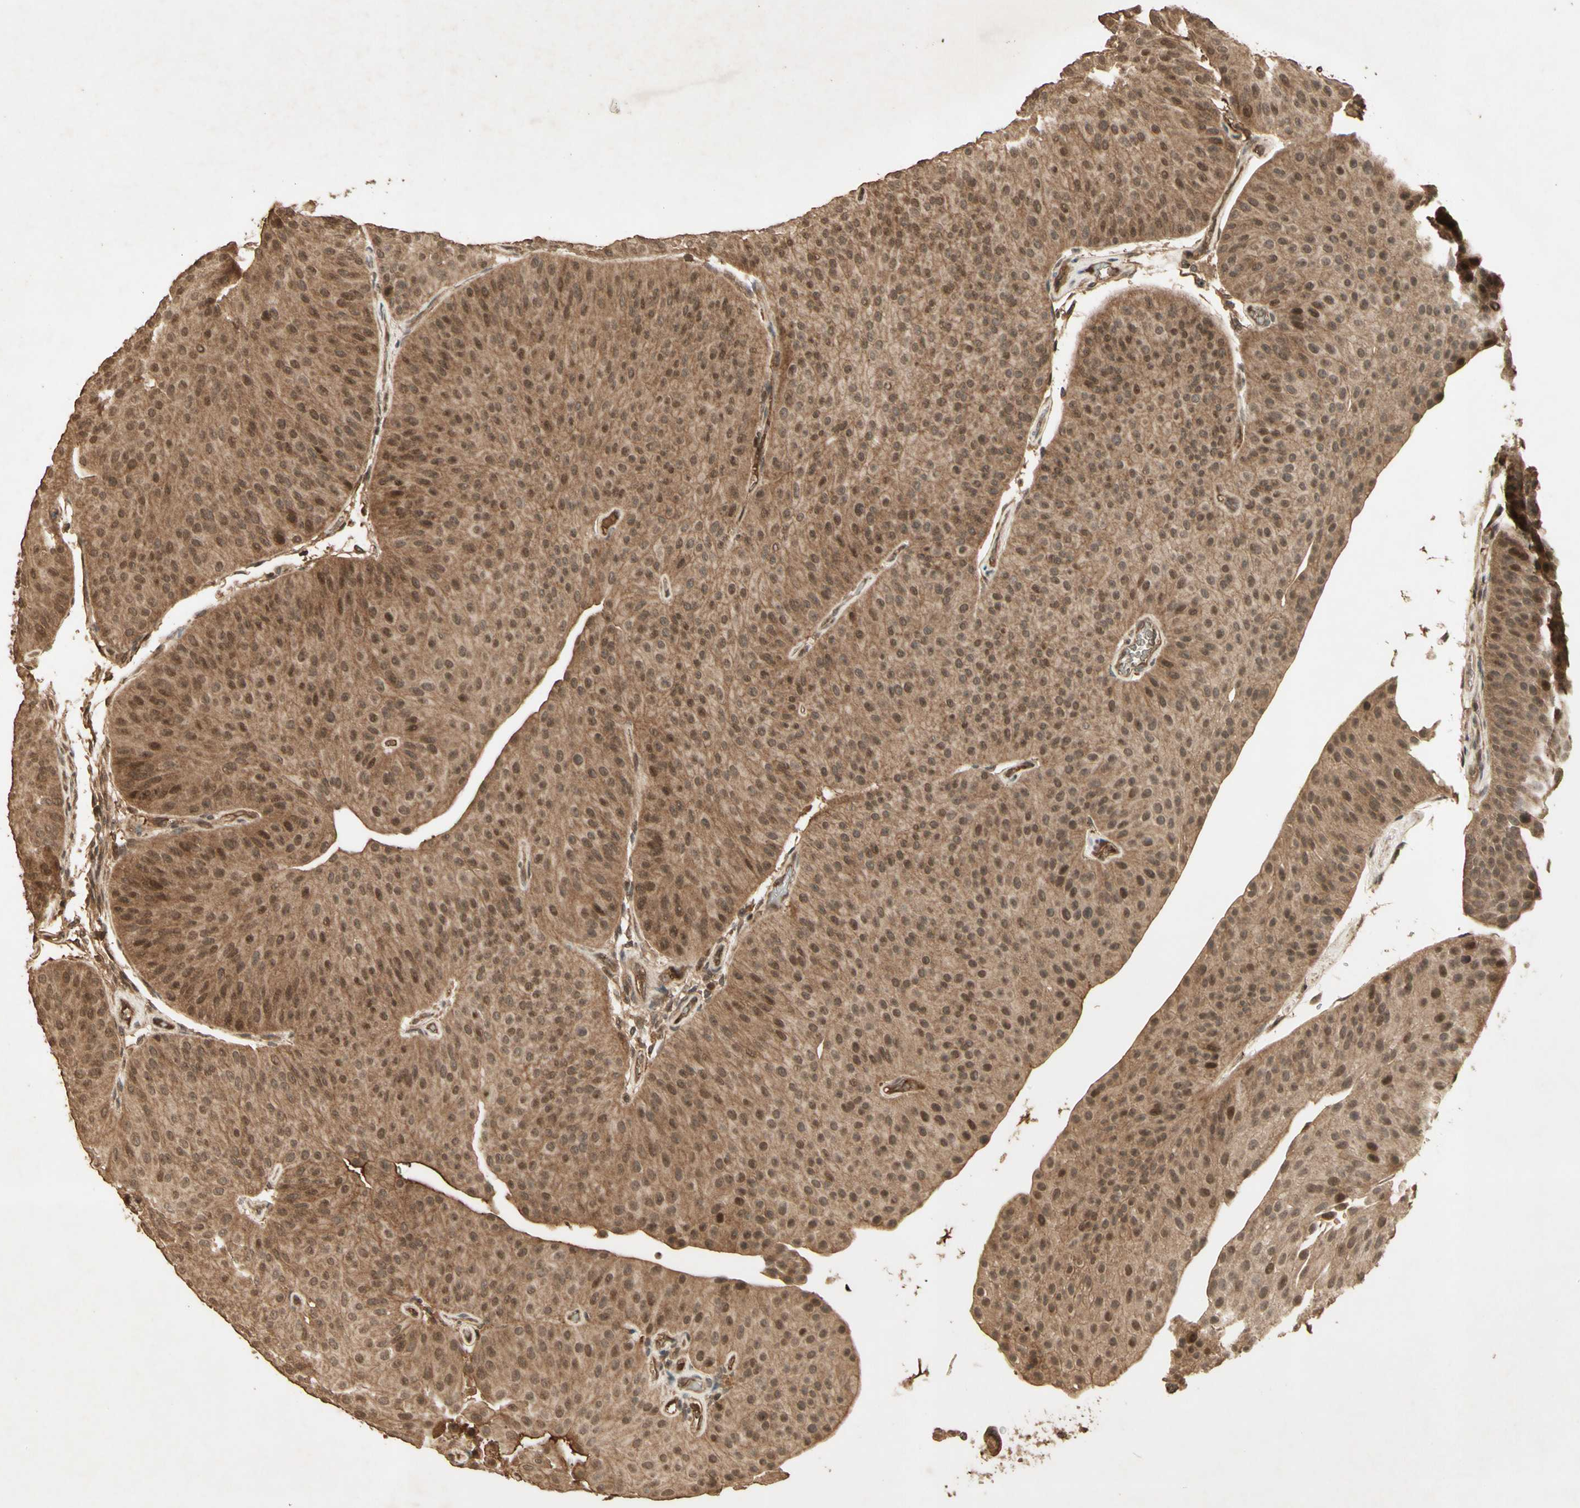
{"staining": {"intensity": "moderate", "quantity": ">75%", "location": "cytoplasmic/membranous,nuclear"}, "tissue": "urothelial cancer", "cell_type": "Tumor cells", "image_type": "cancer", "snomed": [{"axis": "morphology", "description": "Urothelial carcinoma, Low grade"}, {"axis": "topography", "description": "Urinary bladder"}], "caption": "Immunohistochemistry of human urothelial cancer shows medium levels of moderate cytoplasmic/membranous and nuclear staining in approximately >75% of tumor cells. The staining was performed using DAB (3,3'-diaminobenzidine) to visualize the protein expression in brown, while the nuclei were stained in blue with hematoxylin (Magnification: 20x).", "gene": "SMAD9", "patient": {"sex": "female", "age": 60}}